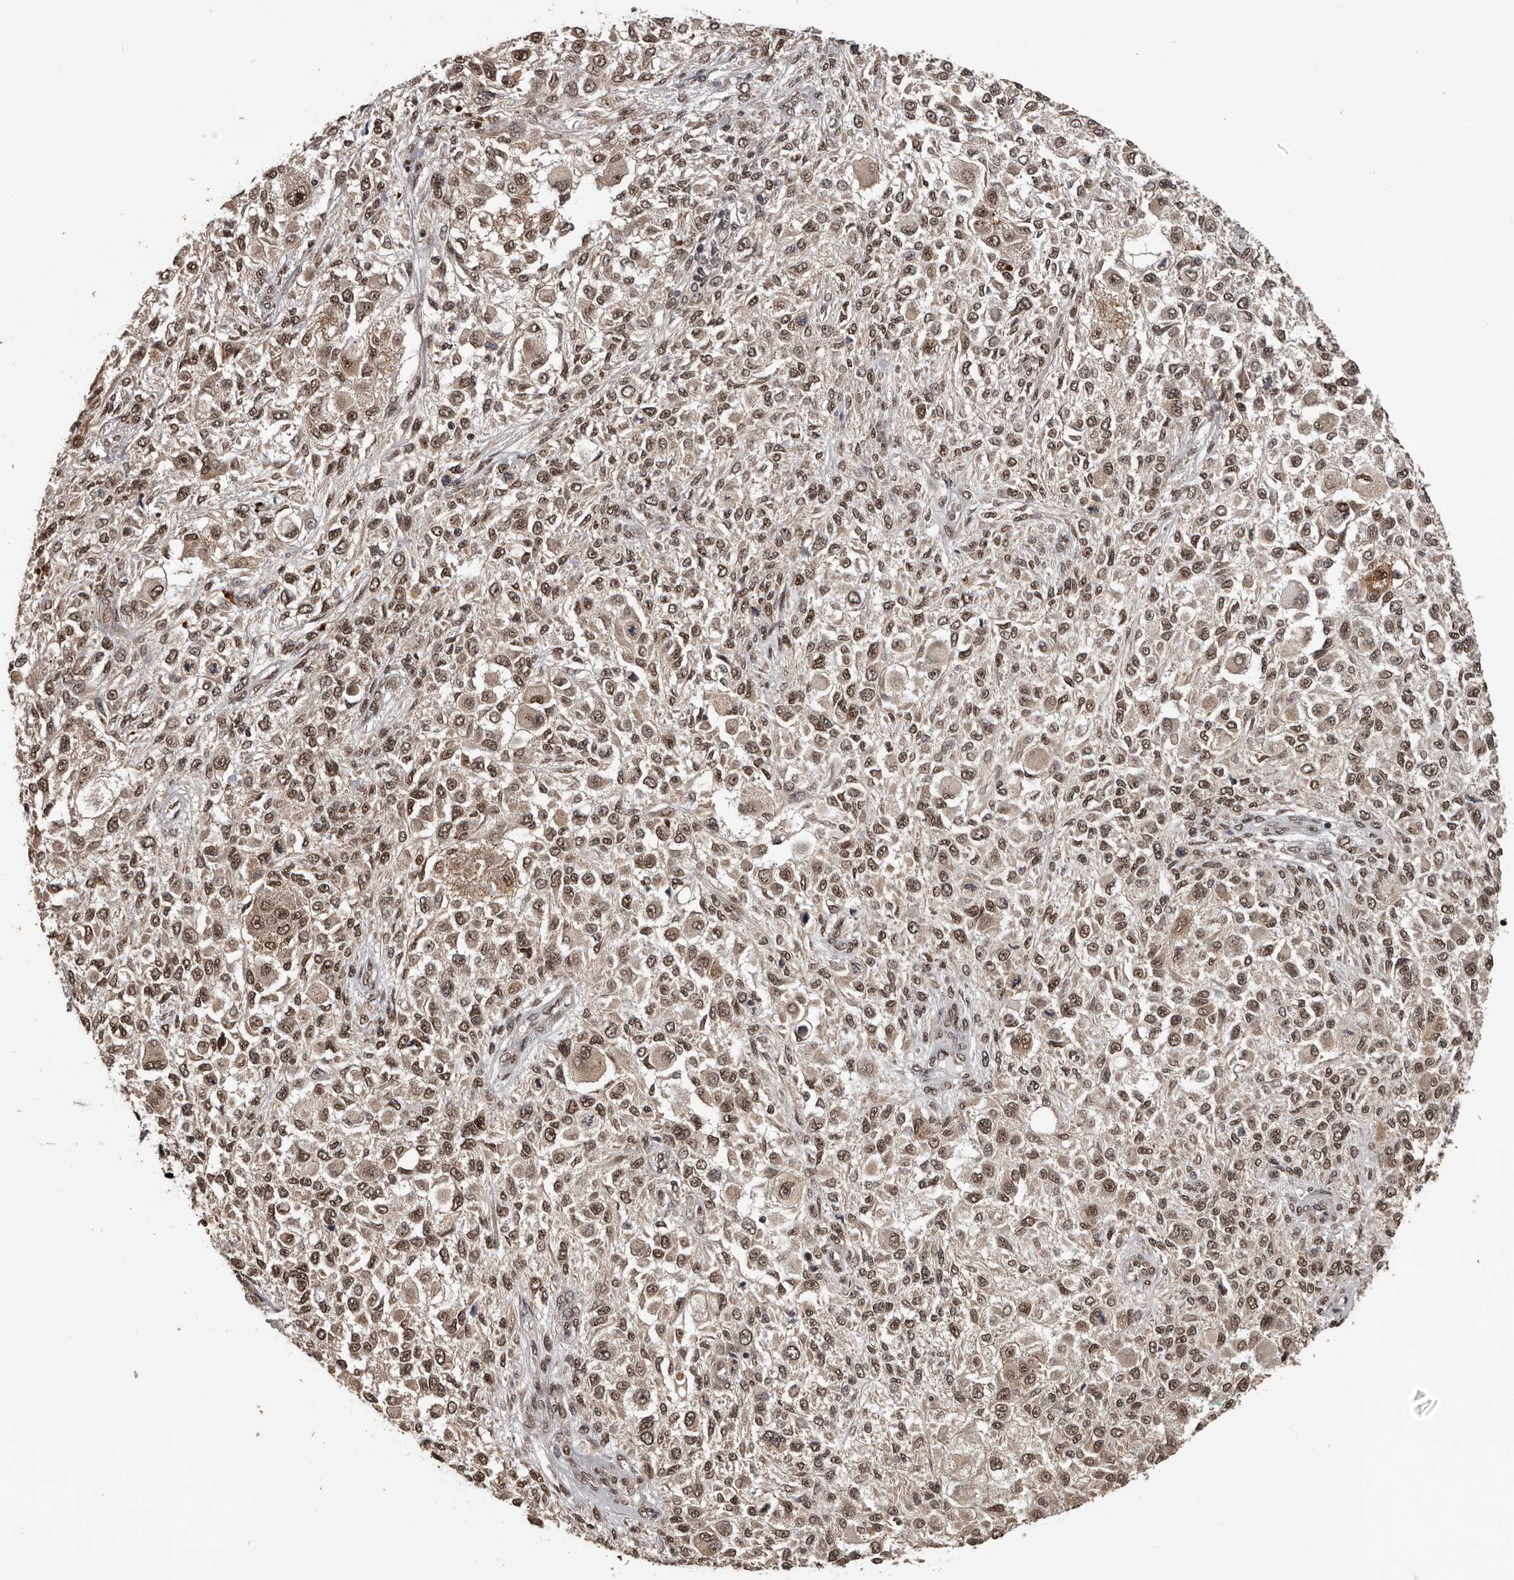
{"staining": {"intensity": "moderate", "quantity": ">75%", "location": "nuclear"}, "tissue": "melanoma", "cell_type": "Tumor cells", "image_type": "cancer", "snomed": [{"axis": "morphology", "description": "Necrosis, NOS"}, {"axis": "morphology", "description": "Malignant melanoma, NOS"}, {"axis": "topography", "description": "Skin"}], "caption": "Protein positivity by immunohistochemistry (IHC) shows moderate nuclear positivity in about >75% of tumor cells in melanoma.", "gene": "VPS37A", "patient": {"sex": "female", "age": 87}}